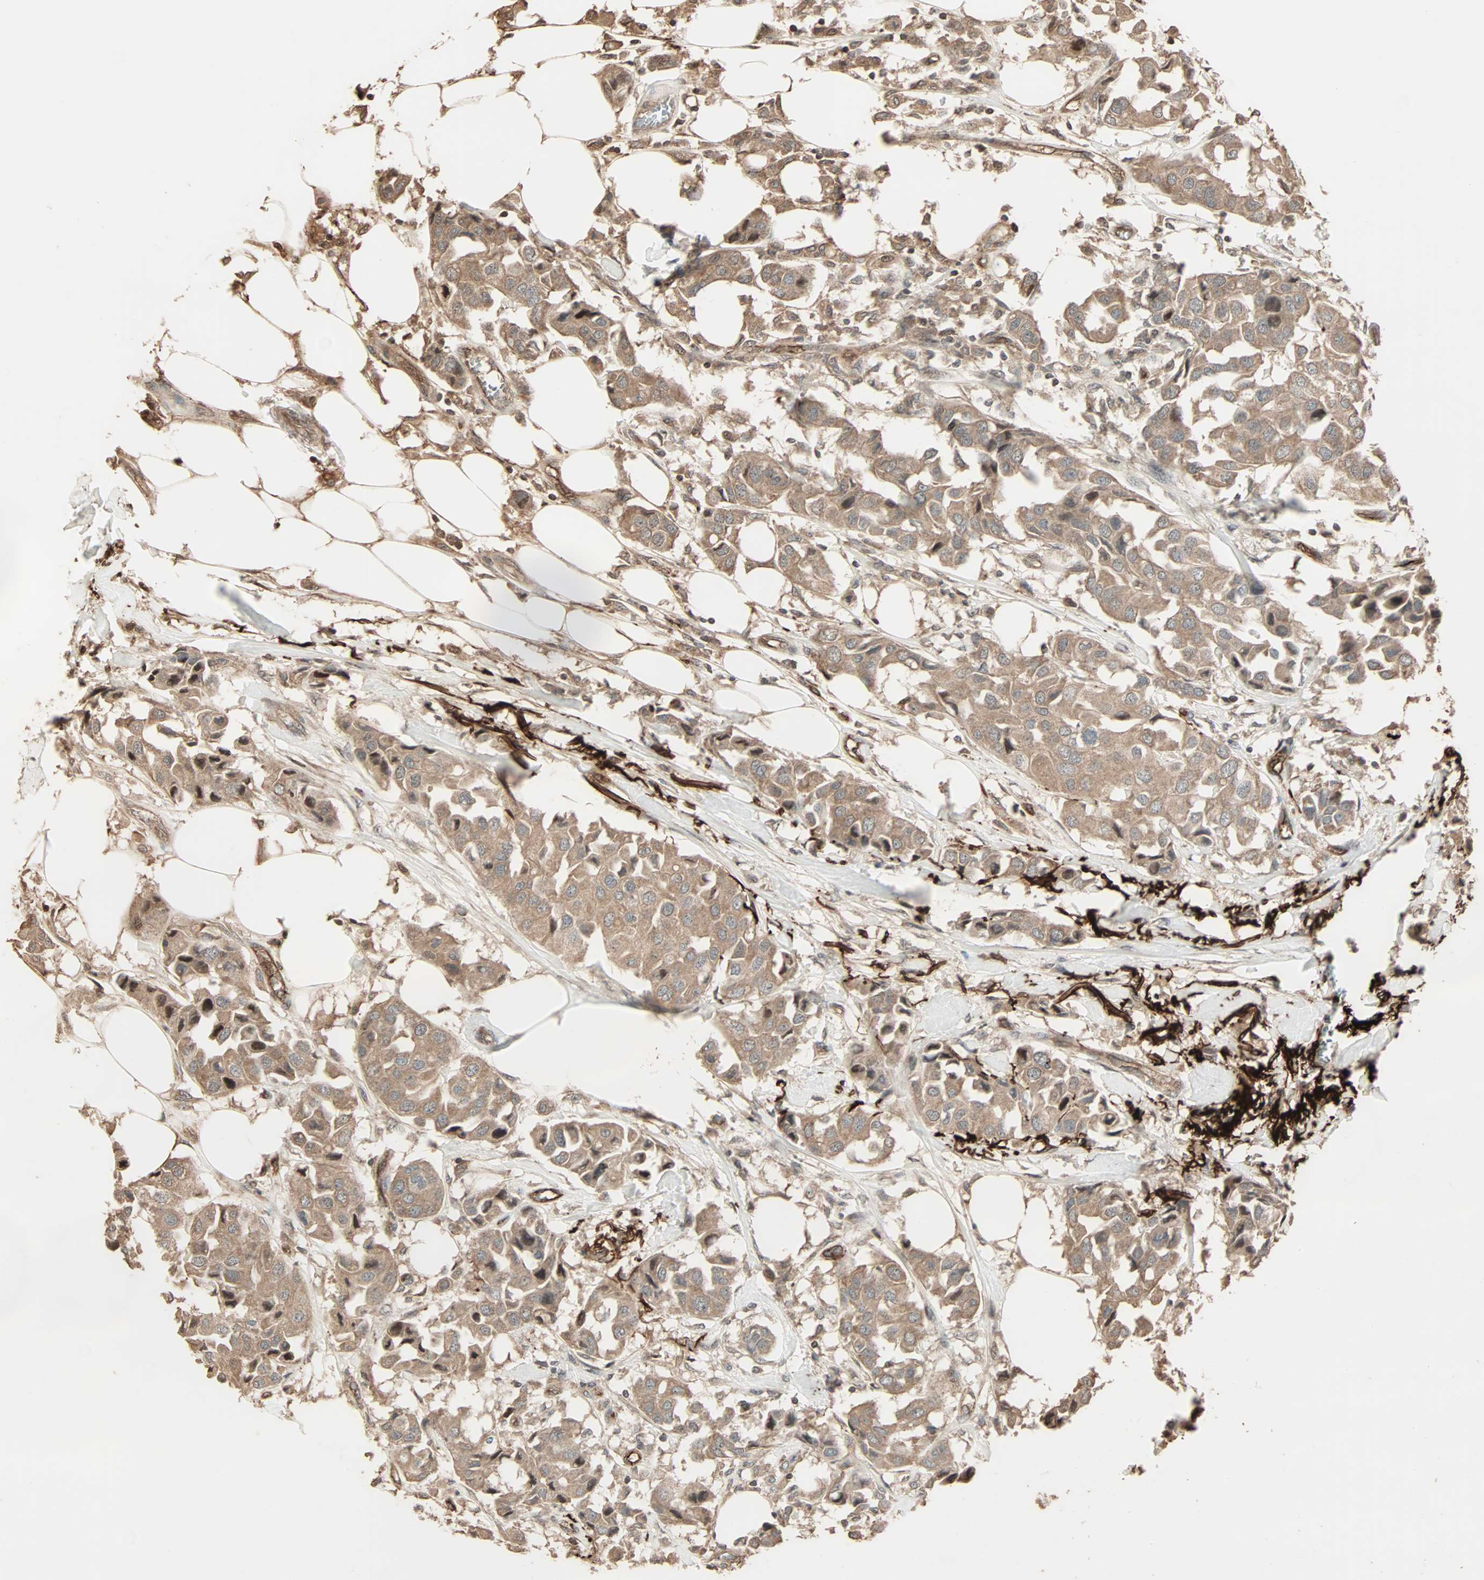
{"staining": {"intensity": "moderate", "quantity": ">75%", "location": "cytoplasmic/membranous"}, "tissue": "breast cancer", "cell_type": "Tumor cells", "image_type": "cancer", "snomed": [{"axis": "morphology", "description": "Duct carcinoma"}, {"axis": "topography", "description": "Breast"}], "caption": "The immunohistochemical stain highlights moderate cytoplasmic/membranous positivity in tumor cells of breast intraductal carcinoma tissue.", "gene": "CALCRL", "patient": {"sex": "female", "age": 80}}